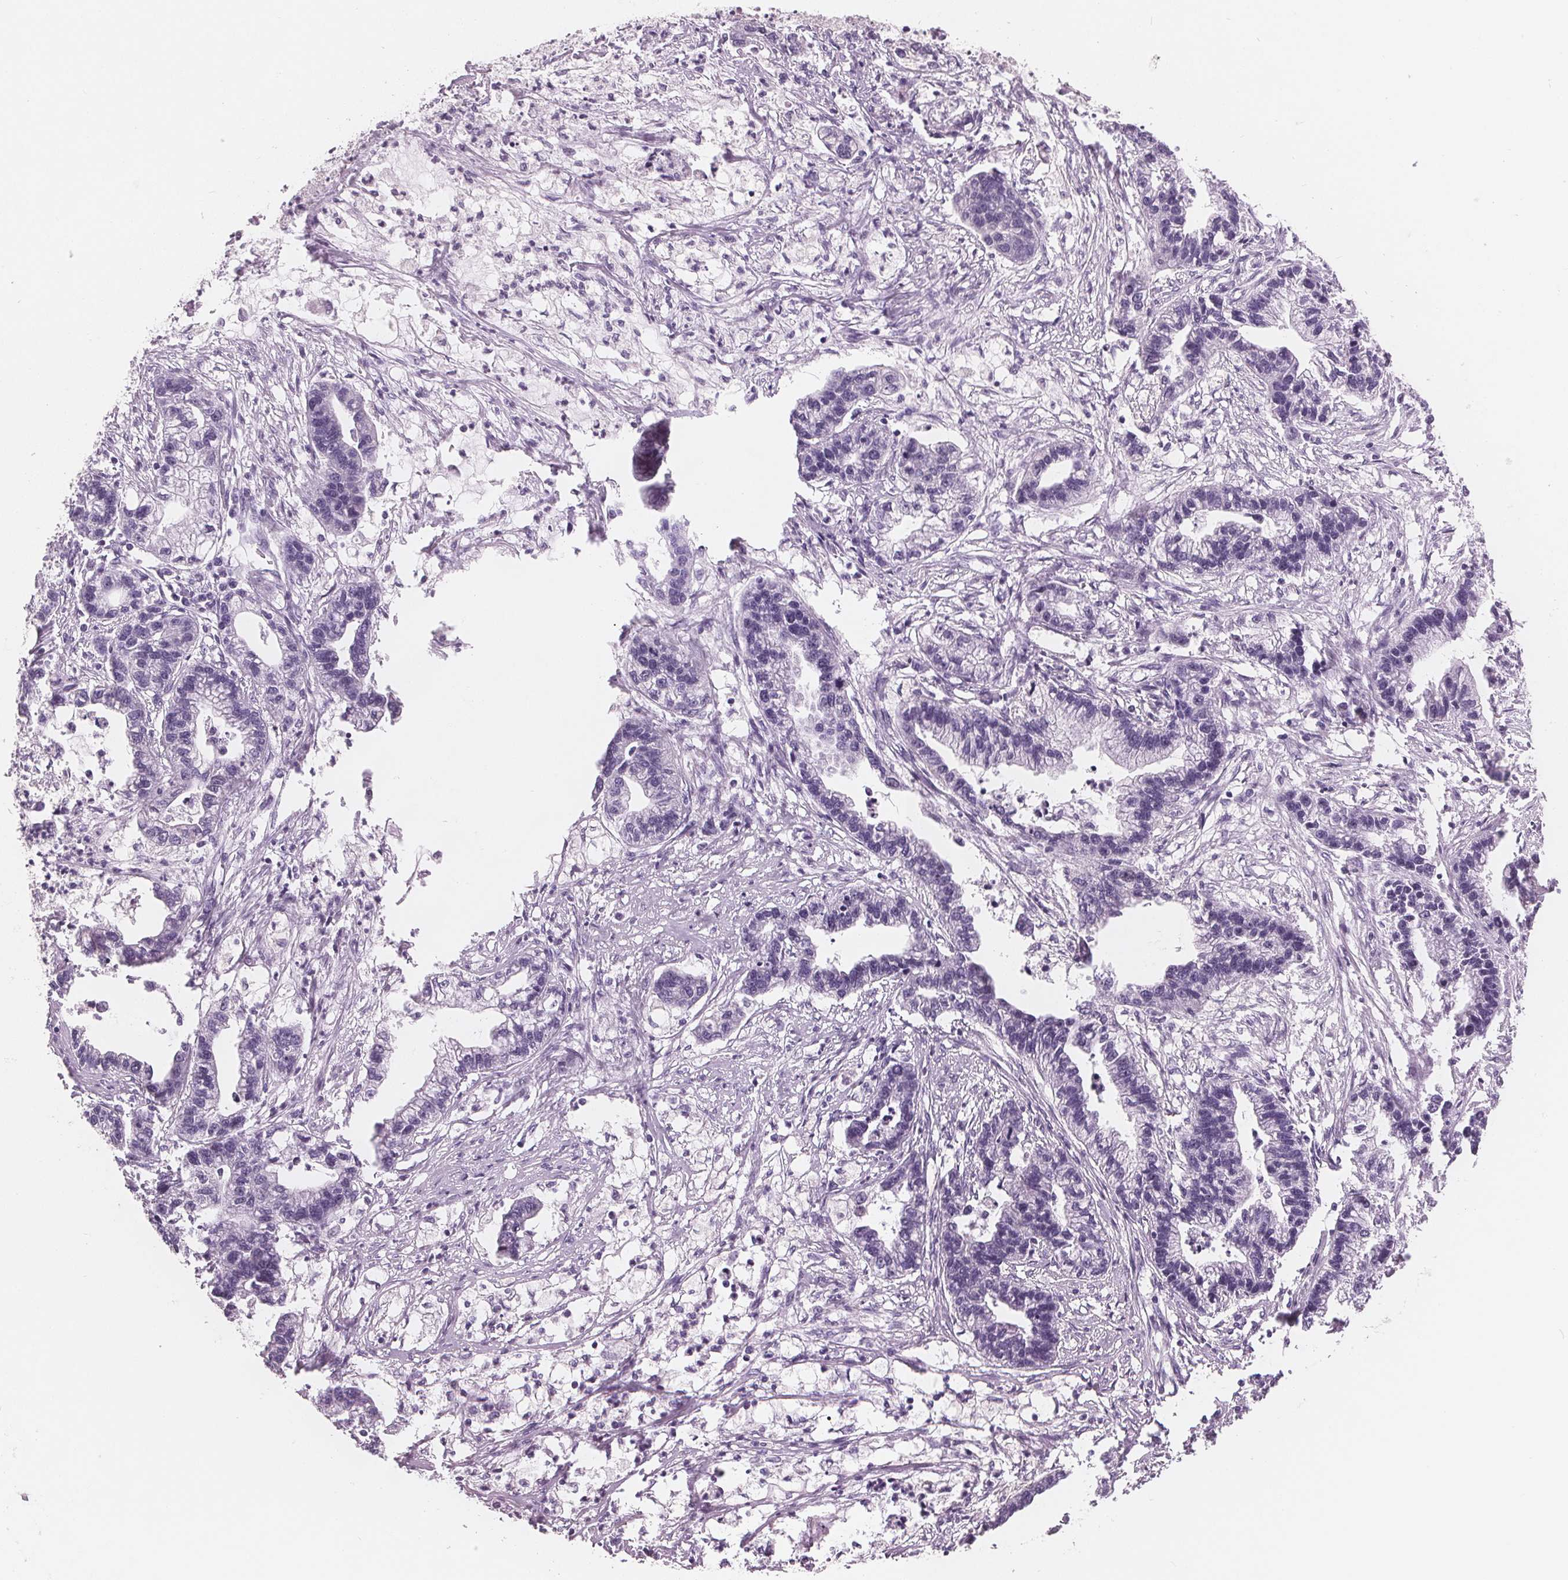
{"staining": {"intensity": "negative", "quantity": "none", "location": "none"}, "tissue": "stomach cancer", "cell_type": "Tumor cells", "image_type": "cancer", "snomed": [{"axis": "morphology", "description": "Adenocarcinoma, NOS"}, {"axis": "topography", "description": "Stomach"}], "caption": "Immunohistochemistry of adenocarcinoma (stomach) exhibits no staining in tumor cells.", "gene": "AMBP", "patient": {"sex": "male", "age": 83}}